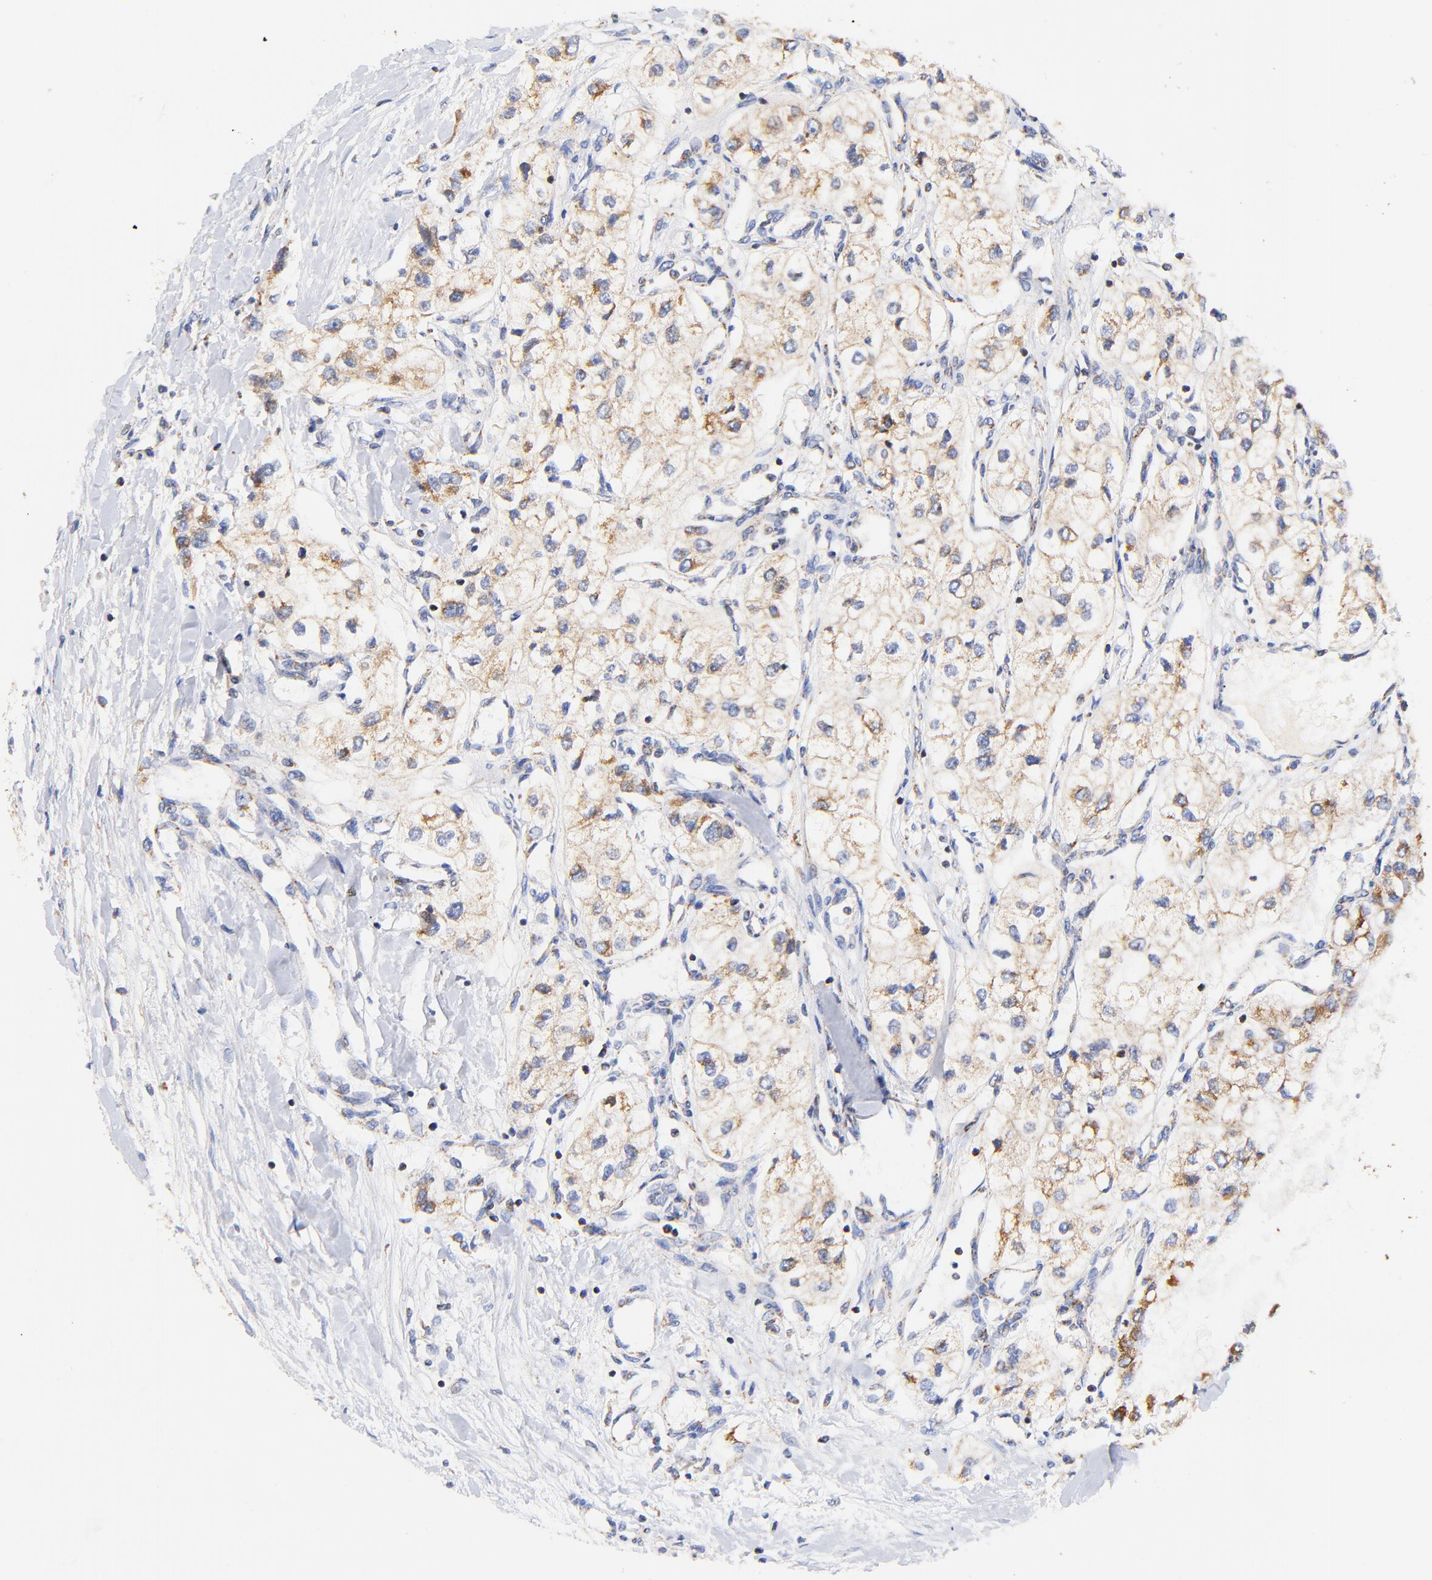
{"staining": {"intensity": "moderate", "quantity": ">75%", "location": "cytoplasmic/membranous"}, "tissue": "renal cancer", "cell_type": "Tumor cells", "image_type": "cancer", "snomed": [{"axis": "morphology", "description": "Adenocarcinoma, NOS"}, {"axis": "topography", "description": "Kidney"}], "caption": "Renal cancer stained with immunohistochemistry exhibits moderate cytoplasmic/membranous expression in about >75% of tumor cells.", "gene": "ATP5F1D", "patient": {"sex": "male", "age": 57}}